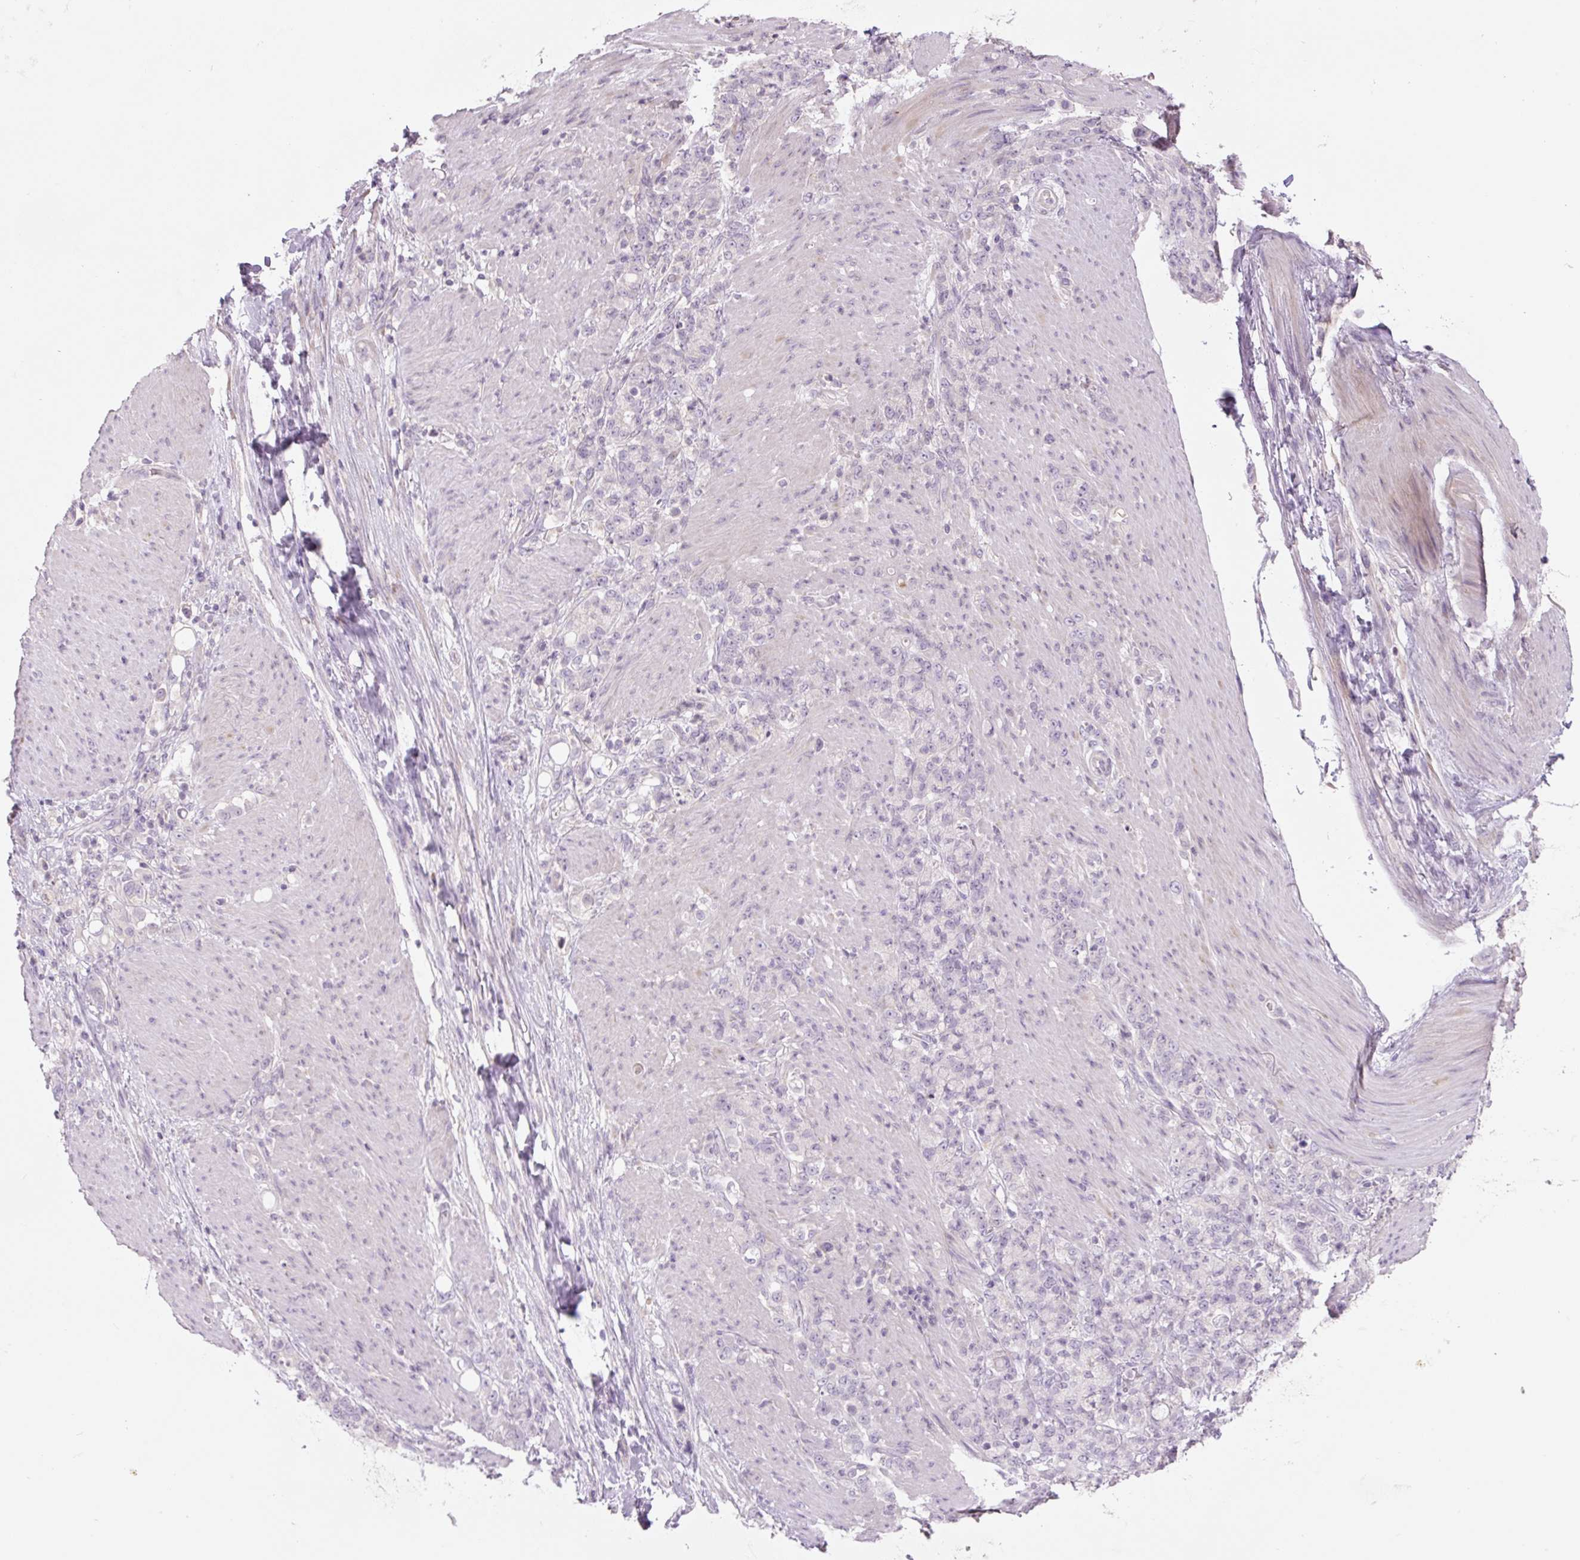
{"staining": {"intensity": "negative", "quantity": "none", "location": "none"}, "tissue": "stomach cancer", "cell_type": "Tumor cells", "image_type": "cancer", "snomed": [{"axis": "morphology", "description": "Adenocarcinoma, NOS"}, {"axis": "topography", "description": "Stomach"}], "caption": "This is an IHC micrograph of human stomach adenocarcinoma. There is no expression in tumor cells.", "gene": "TMEM100", "patient": {"sex": "female", "age": 79}}